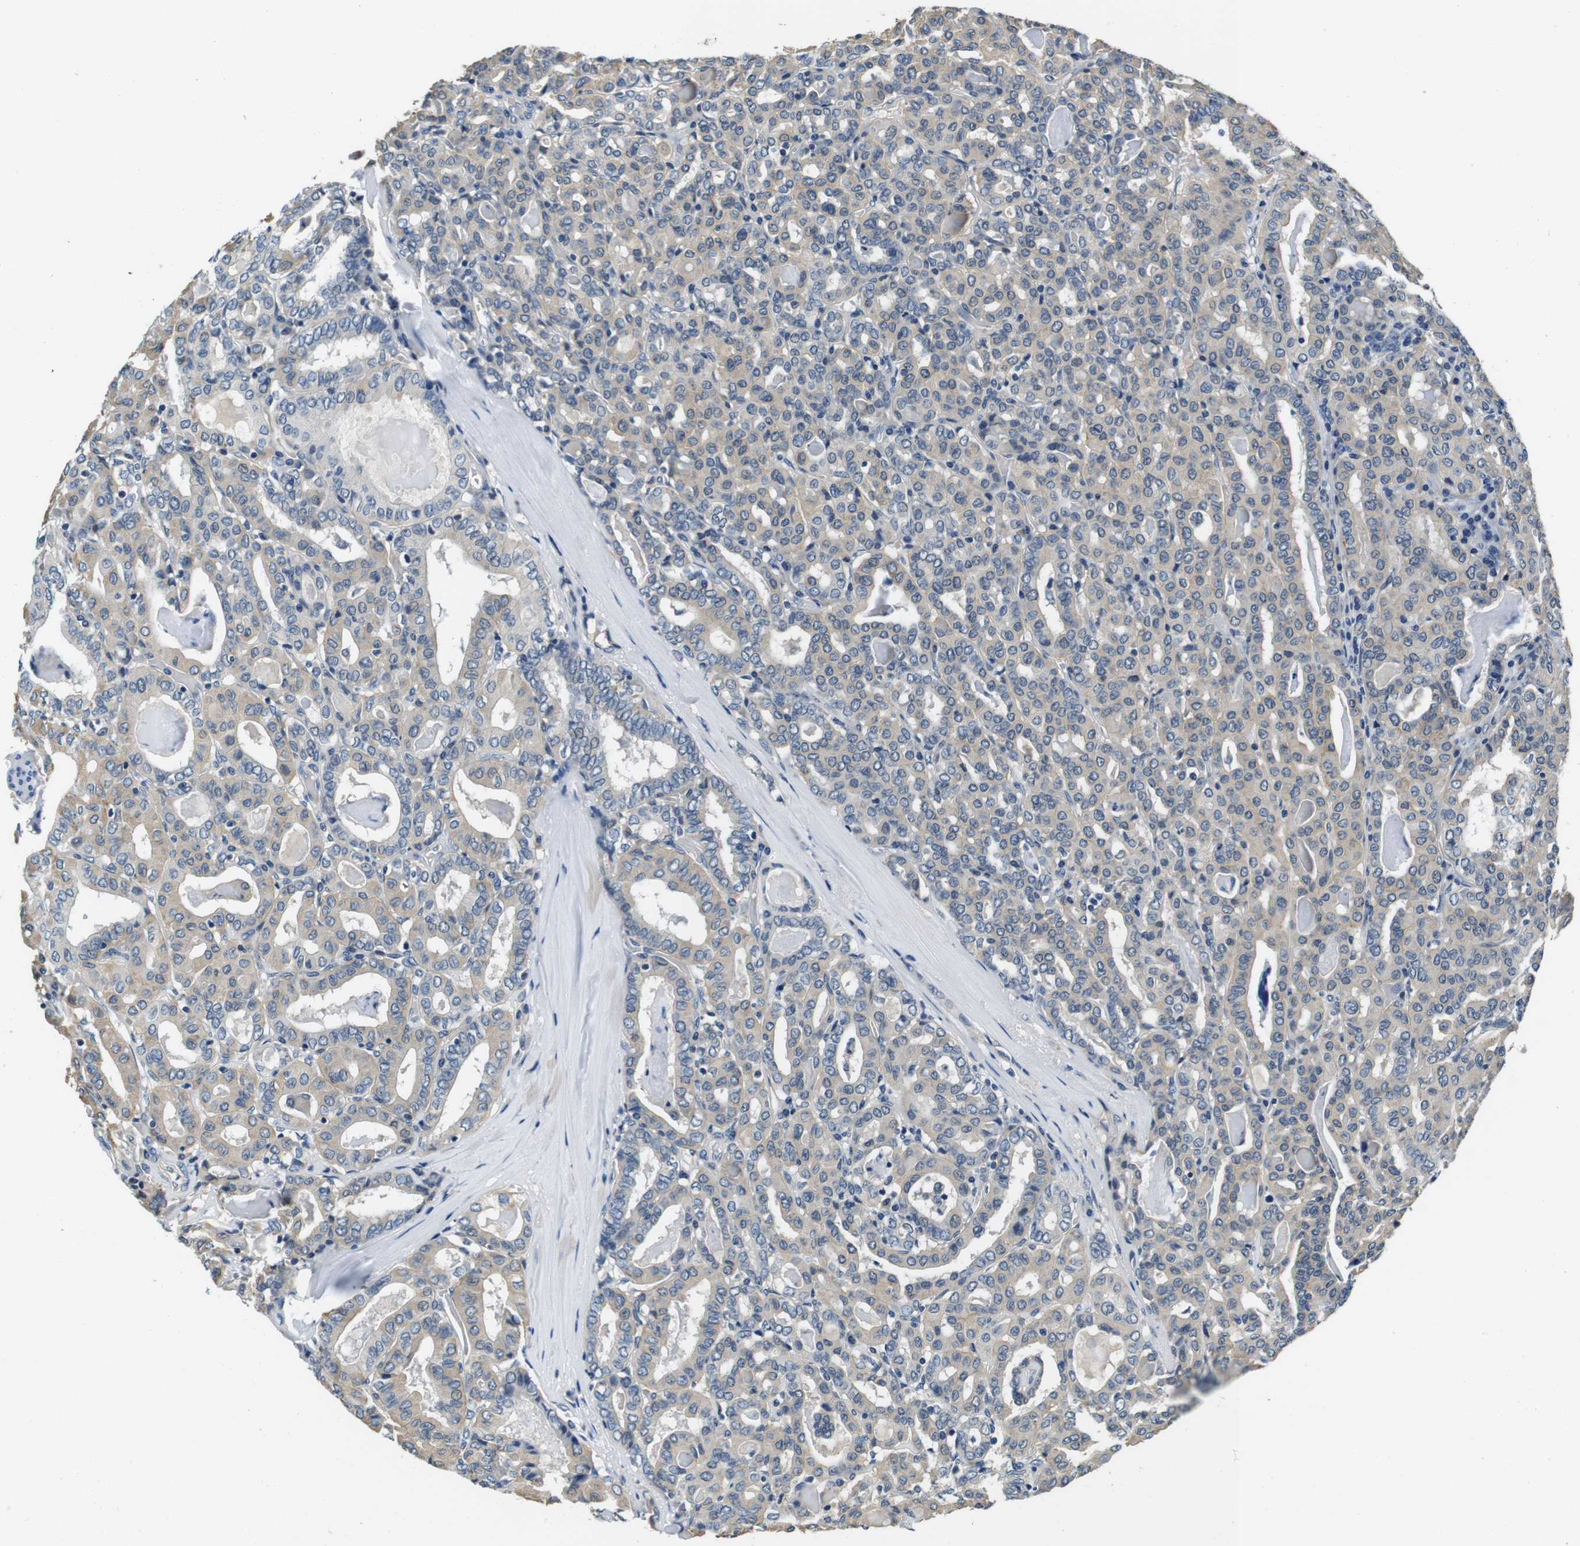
{"staining": {"intensity": "weak", "quantity": ">75%", "location": "cytoplasmic/membranous"}, "tissue": "thyroid cancer", "cell_type": "Tumor cells", "image_type": "cancer", "snomed": [{"axis": "morphology", "description": "Papillary adenocarcinoma, NOS"}, {"axis": "topography", "description": "Thyroid gland"}], "caption": "Protein staining shows weak cytoplasmic/membranous staining in about >75% of tumor cells in thyroid cancer. Nuclei are stained in blue.", "gene": "DTNA", "patient": {"sex": "female", "age": 42}}